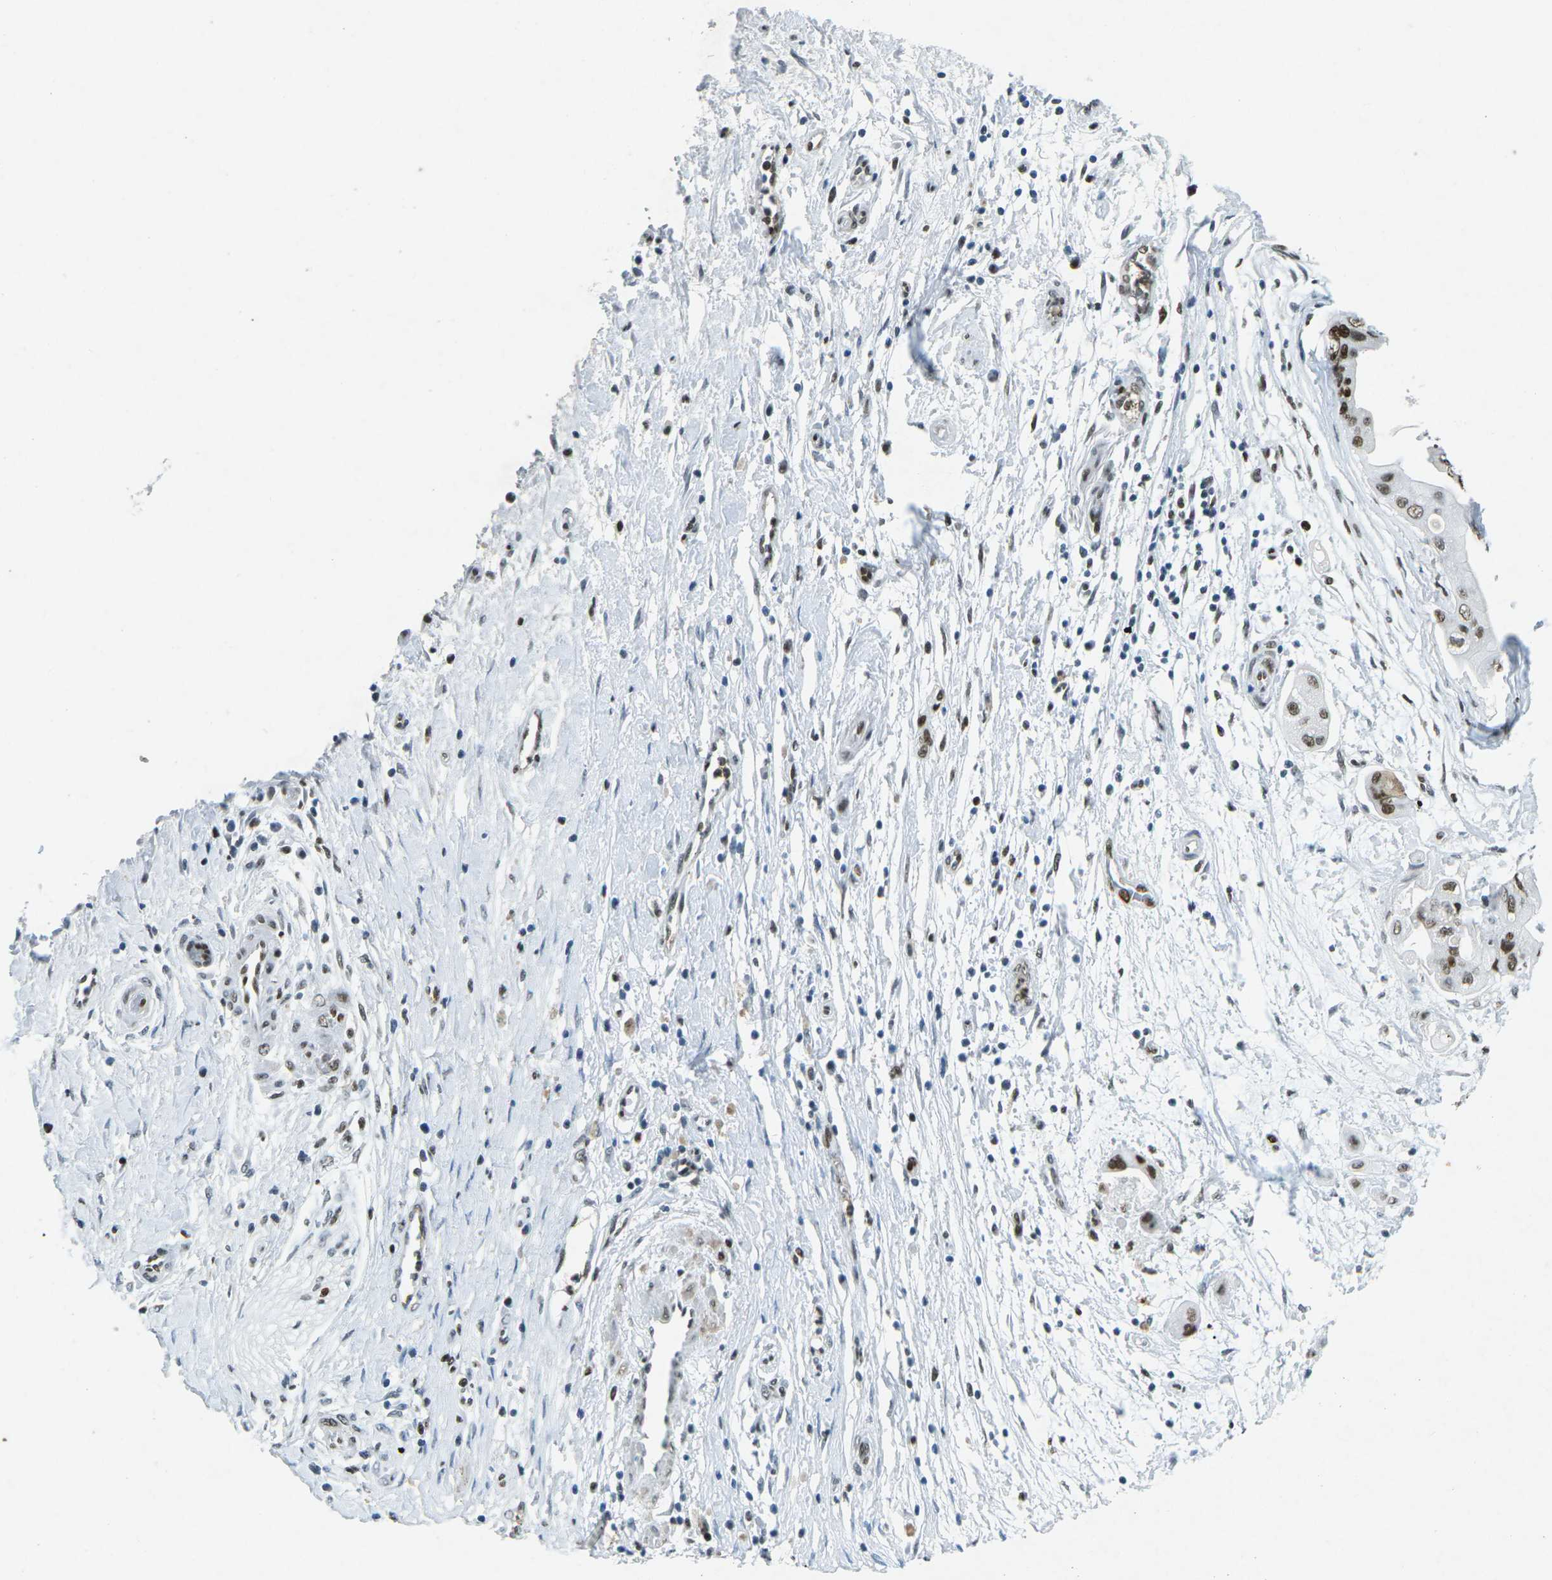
{"staining": {"intensity": "strong", "quantity": ">75%", "location": "nuclear"}, "tissue": "pancreatic cancer", "cell_type": "Tumor cells", "image_type": "cancer", "snomed": [{"axis": "morphology", "description": "Adenocarcinoma, NOS"}, {"axis": "topography", "description": "Pancreas"}], "caption": "An image of adenocarcinoma (pancreatic) stained for a protein reveals strong nuclear brown staining in tumor cells.", "gene": "RB1", "patient": {"sex": "female", "age": 75}}